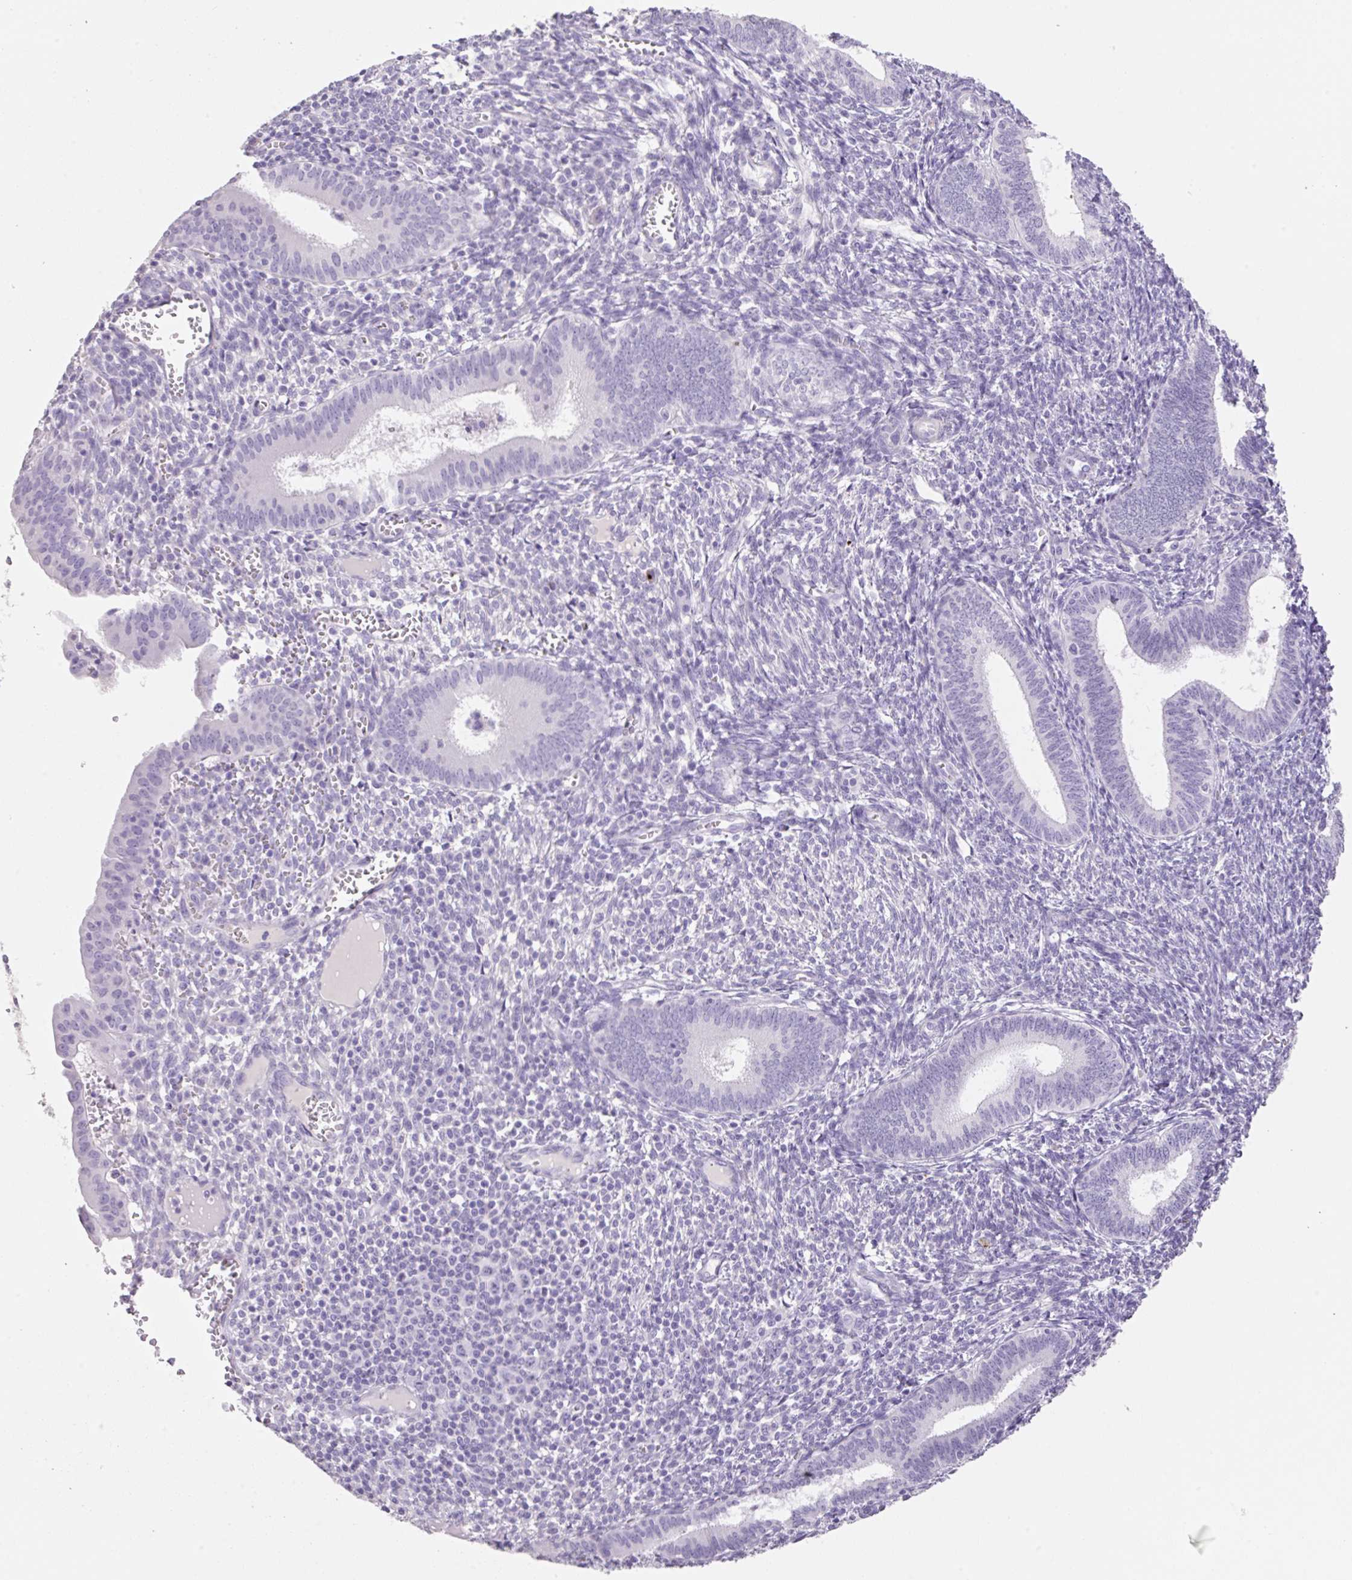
{"staining": {"intensity": "negative", "quantity": "none", "location": "none"}, "tissue": "endometrium", "cell_type": "Cells in endometrial stroma", "image_type": "normal", "snomed": [{"axis": "morphology", "description": "Normal tissue, NOS"}, {"axis": "topography", "description": "Endometrium"}], "caption": "The histopathology image reveals no significant staining in cells in endometrial stroma of endometrium. The staining was performed using DAB to visualize the protein expression in brown, while the nuclei were stained in blue with hematoxylin (Magnification: 20x).", "gene": "HCRTR2", "patient": {"sex": "female", "age": 41}}